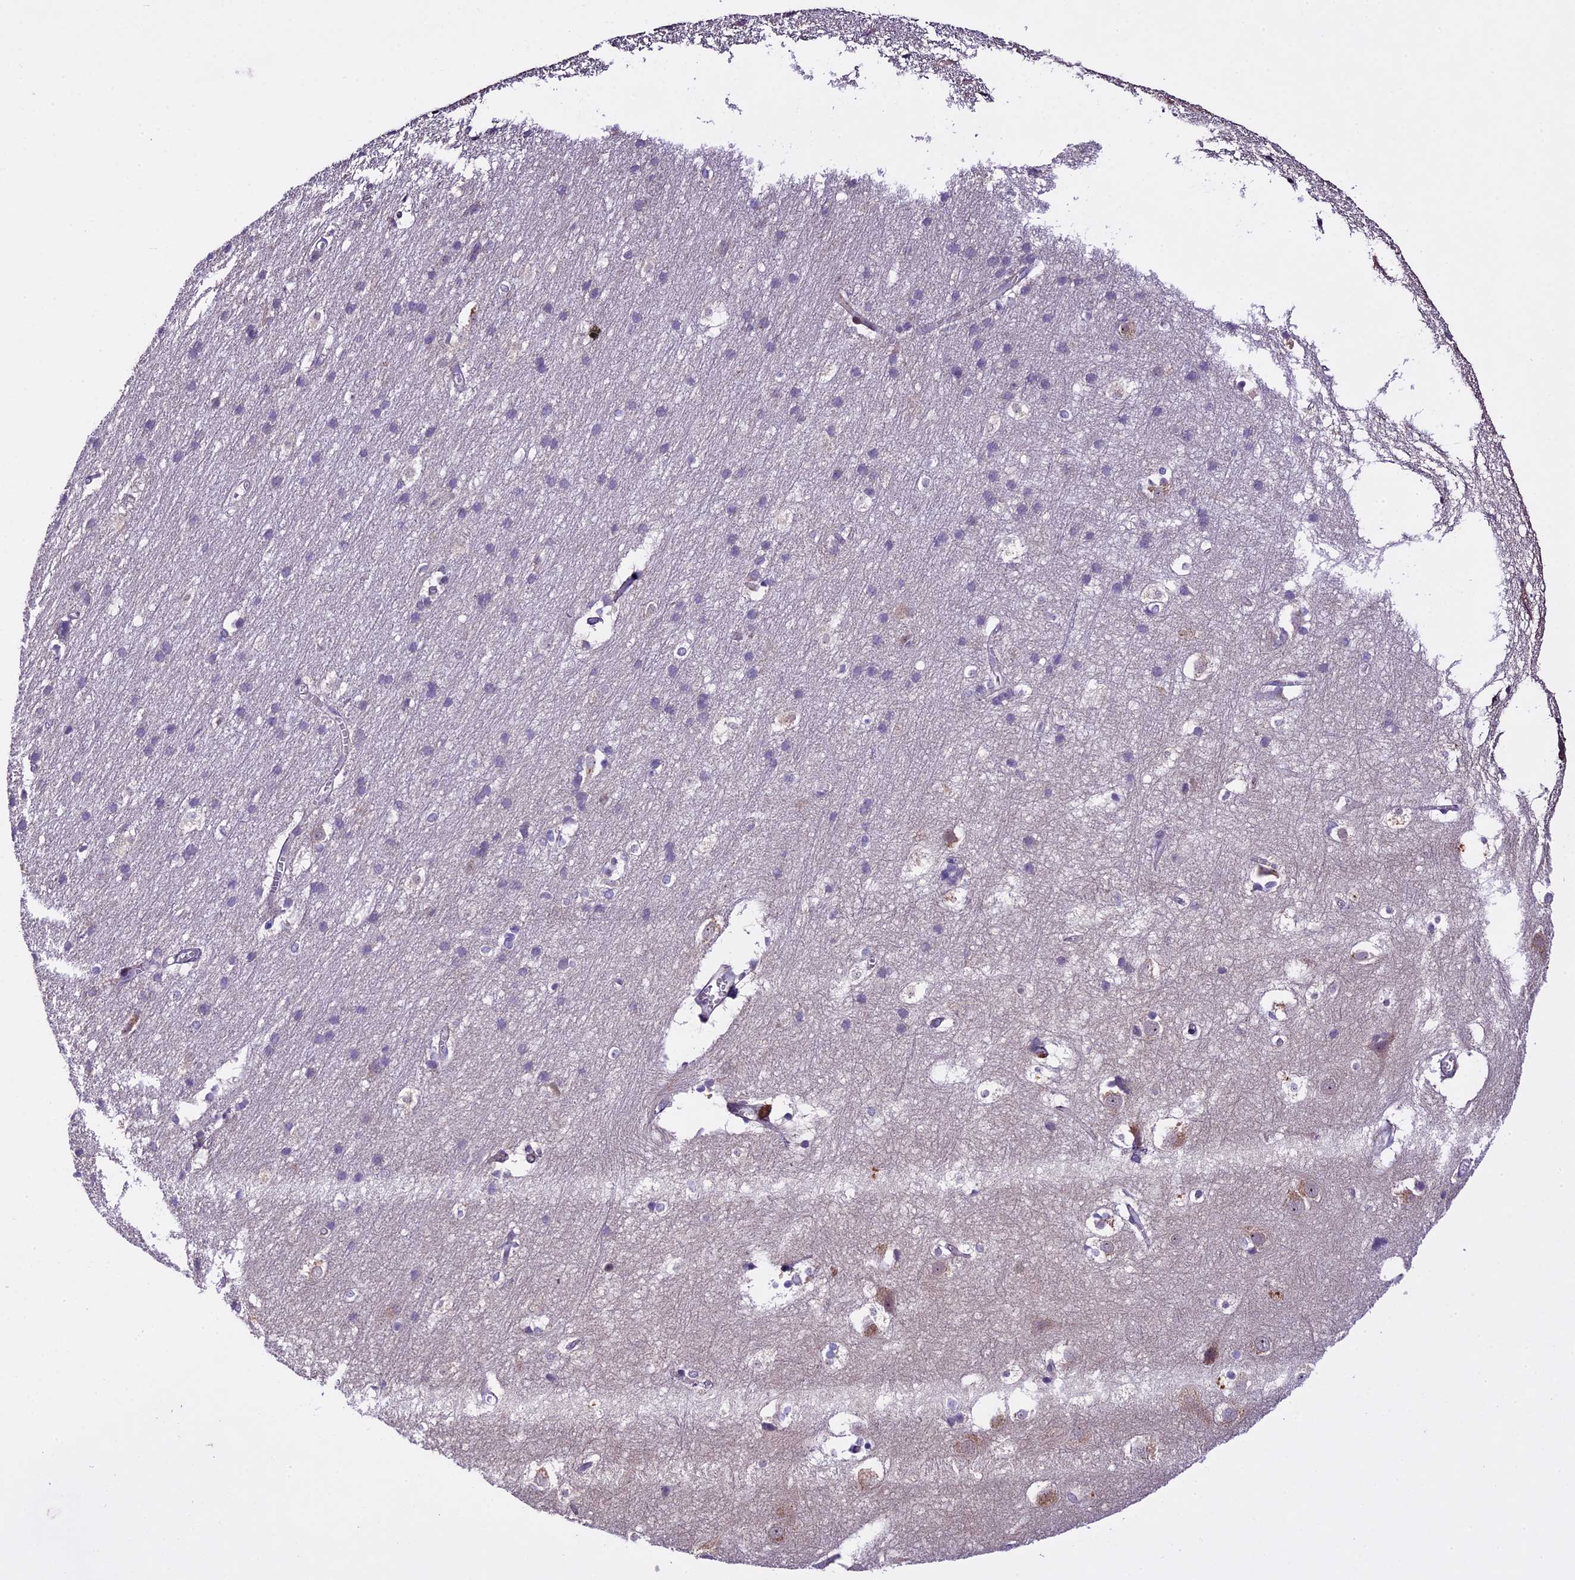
{"staining": {"intensity": "negative", "quantity": "none", "location": "none"}, "tissue": "cerebral cortex", "cell_type": "Endothelial cells", "image_type": "normal", "snomed": [{"axis": "morphology", "description": "Normal tissue, NOS"}, {"axis": "topography", "description": "Cerebral cortex"}], "caption": "DAB immunohistochemical staining of benign cerebral cortex demonstrates no significant staining in endothelial cells.", "gene": "SPIRE1", "patient": {"sex": "male", "age": 54}}